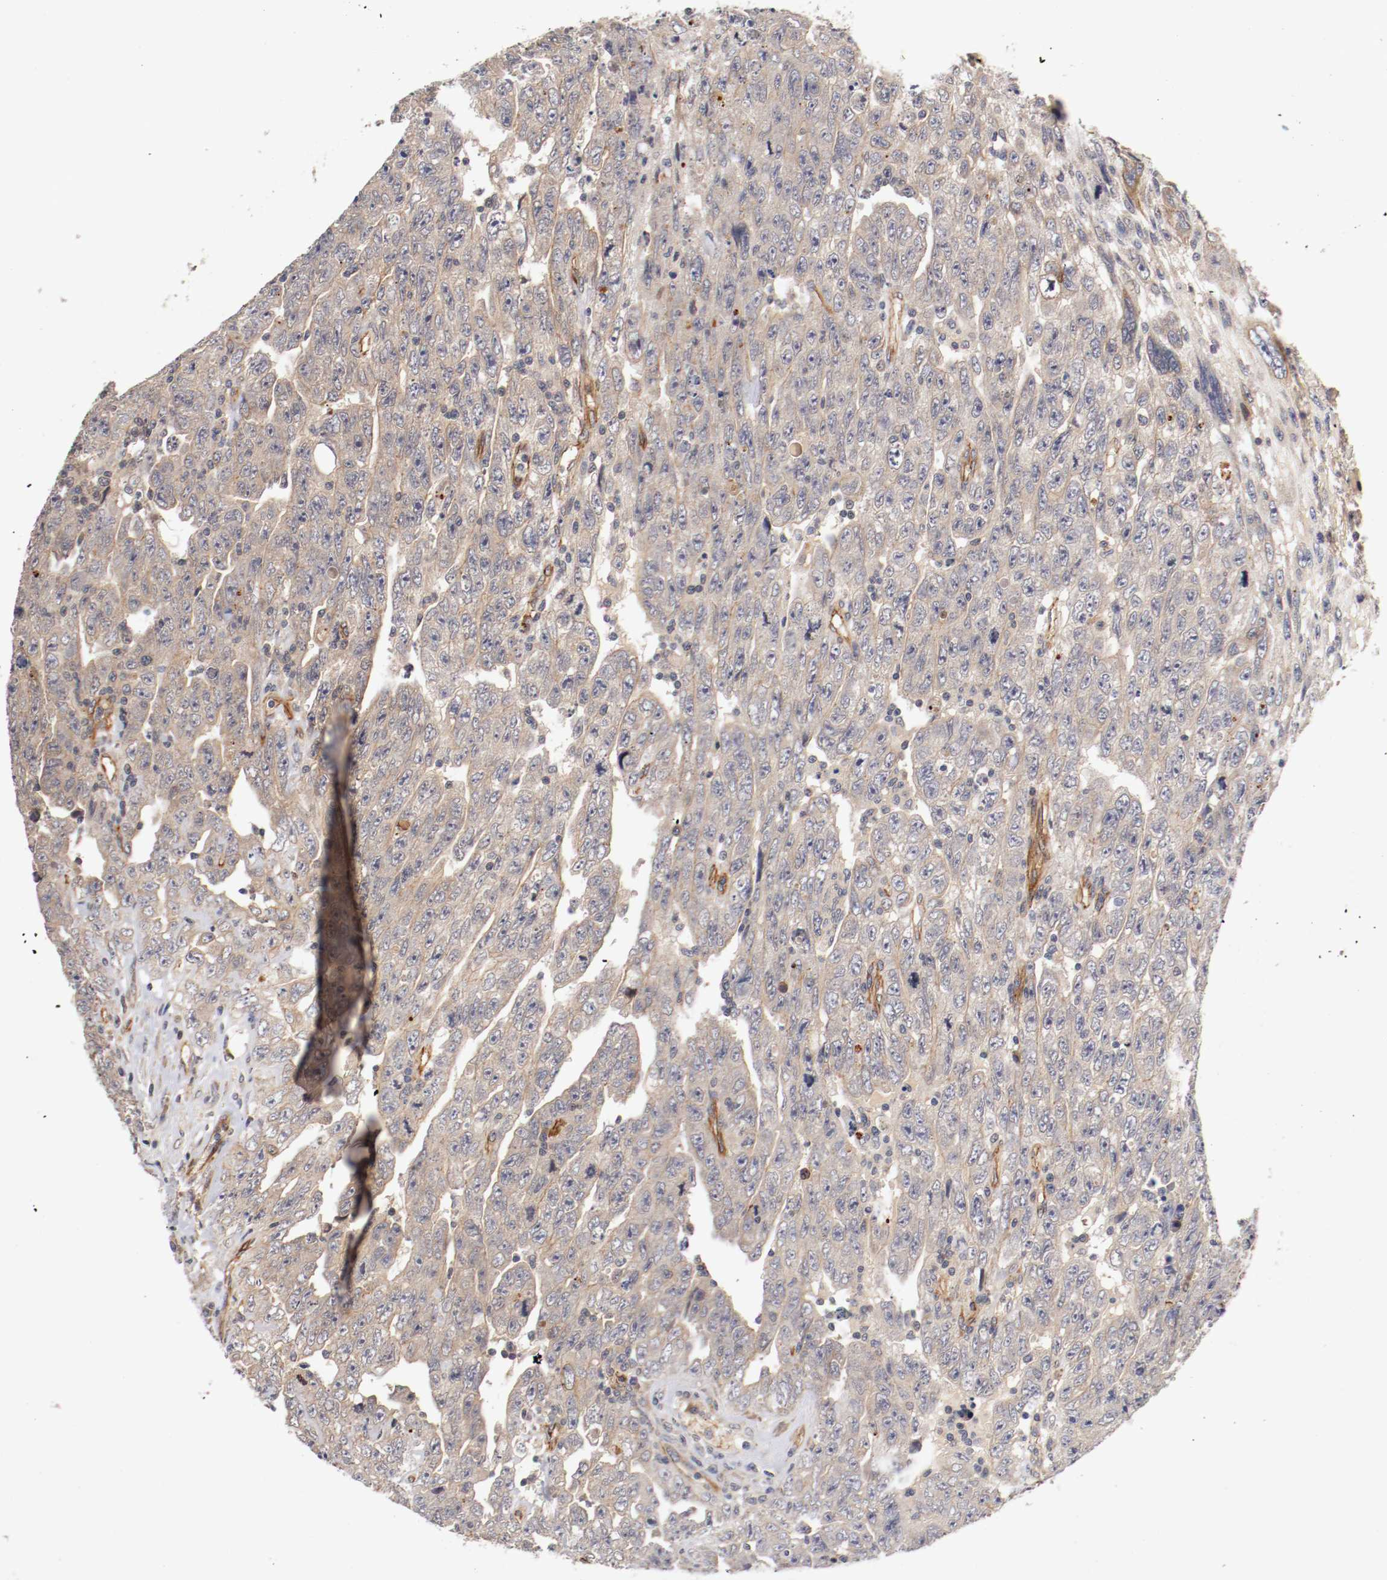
{"staining": {"intensity": "negative", "quantity": "none", "location": "none"}, "tissue": "testis cancer", "cell_type": "Tumor cells", "image_type": "cancer", "snomed": [{"axis": "morphology", "description": "Carcinoma, Embryonal, NOS"}, {"axis": "topography", "description": "Testis"}], "caption": "This is an immunohistochemistry photomicrograph of embryonal carcinoma (testis). There is no staining in tumor cells.", "gene": "TYK2", "patient": {"sex": "male", "age": 28}}